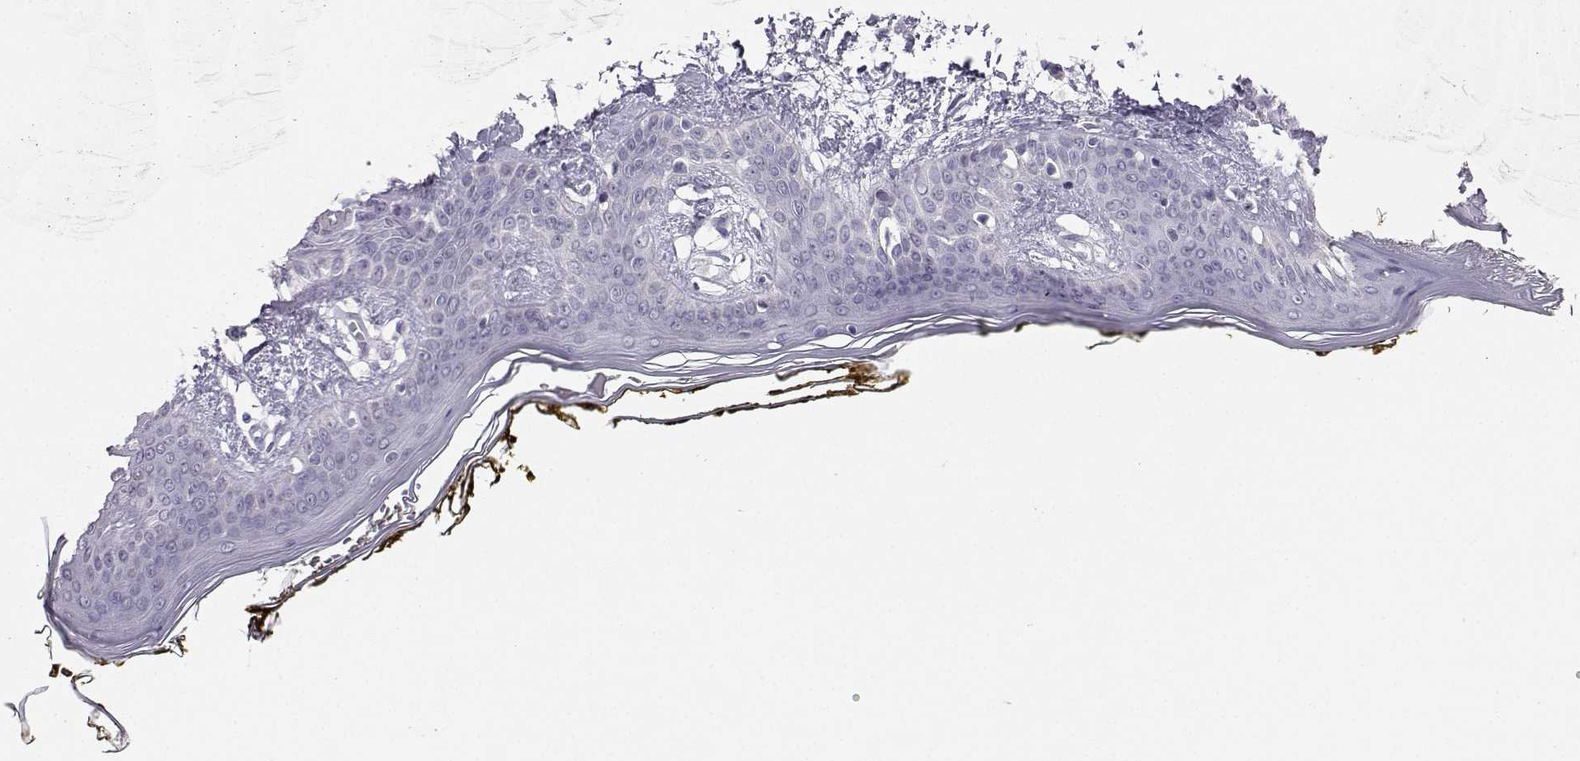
{"staining": {"intensity": "negative", "quantity": "none", "location": "none"}, "tissue": "skin", "cell_type": "Fibroblasts", "image_type": "normal", "snomed": [{"axis": "morphology", "description": "Normal tissue, NOS"}, {"axis": "topography", "description": "Skin"}], "caption": "Immunohistochemistry (IHC) photomicrograph of normal skin: skin stained with DAB shows no significant protein staining in fibroblasts. (DAB immunohistochemistry visualized using brightfield microscopy, high magnification).", "gene": "CARTPT", "patient": {"sex": "female", "age": 34}}